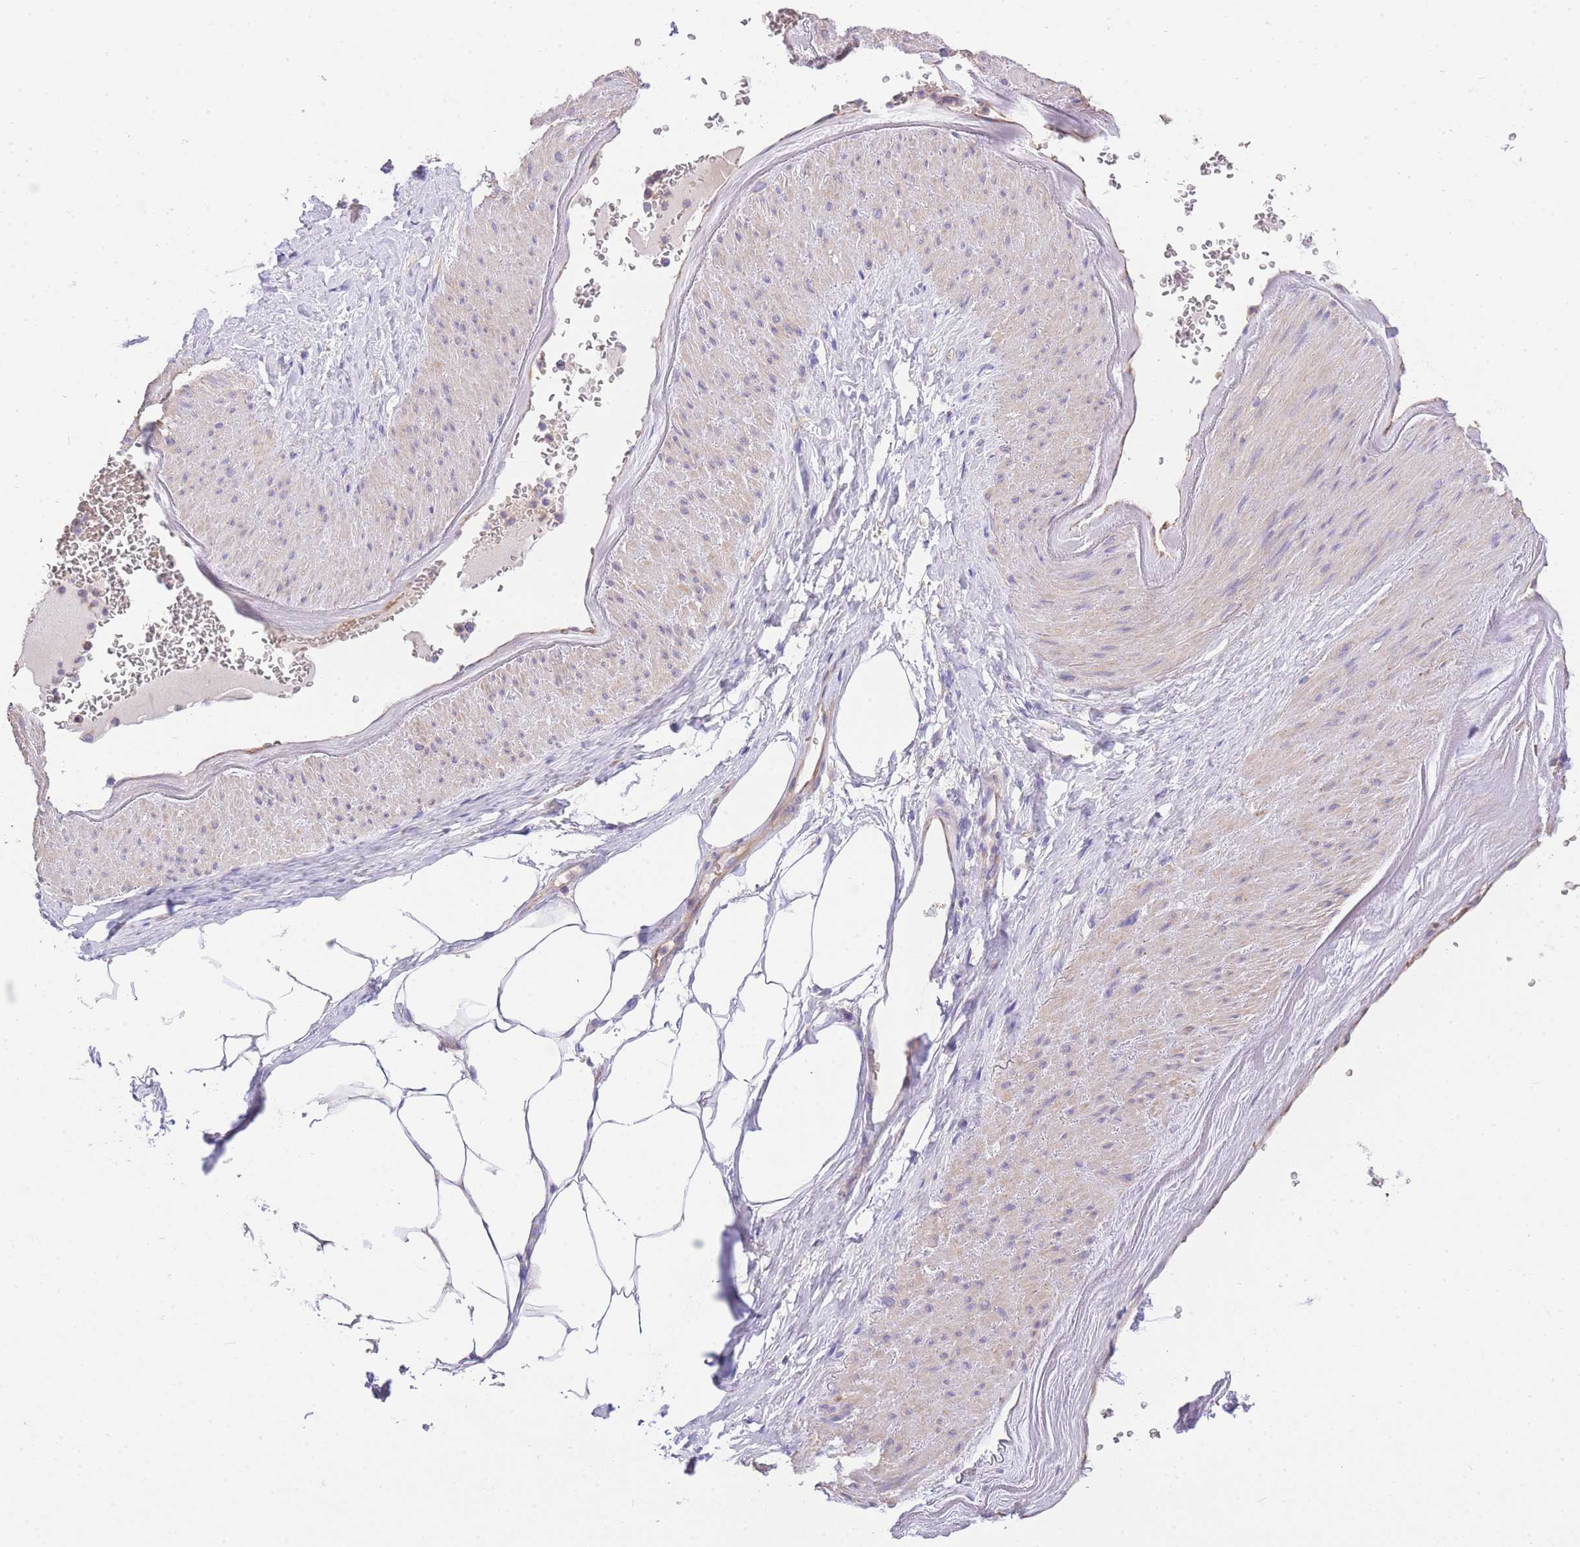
{"staining": {"intensity": "negative", "quantity": "none", "location": "none"}, "tissue": "adipose tissue", "cell_type": "Adipocytes", "image_type": "normal", "snomed": [{"axis": "morphology", "description": "Normal tissue, NOS"}, {"axis": "morphology", "description": "Adenocarcinoma, Low grade"}, {"axis": "topography", "description": "Prostate"}, {"axis": "topography", "description": "Peripheral nerve tissue"}], "caption": "Adipocytes show no significant positivity in normal adipose tissue. Nuclei are stained in blue.", "gene": "INSYN2B", "patient": {"sex": "male", "age": 63}}